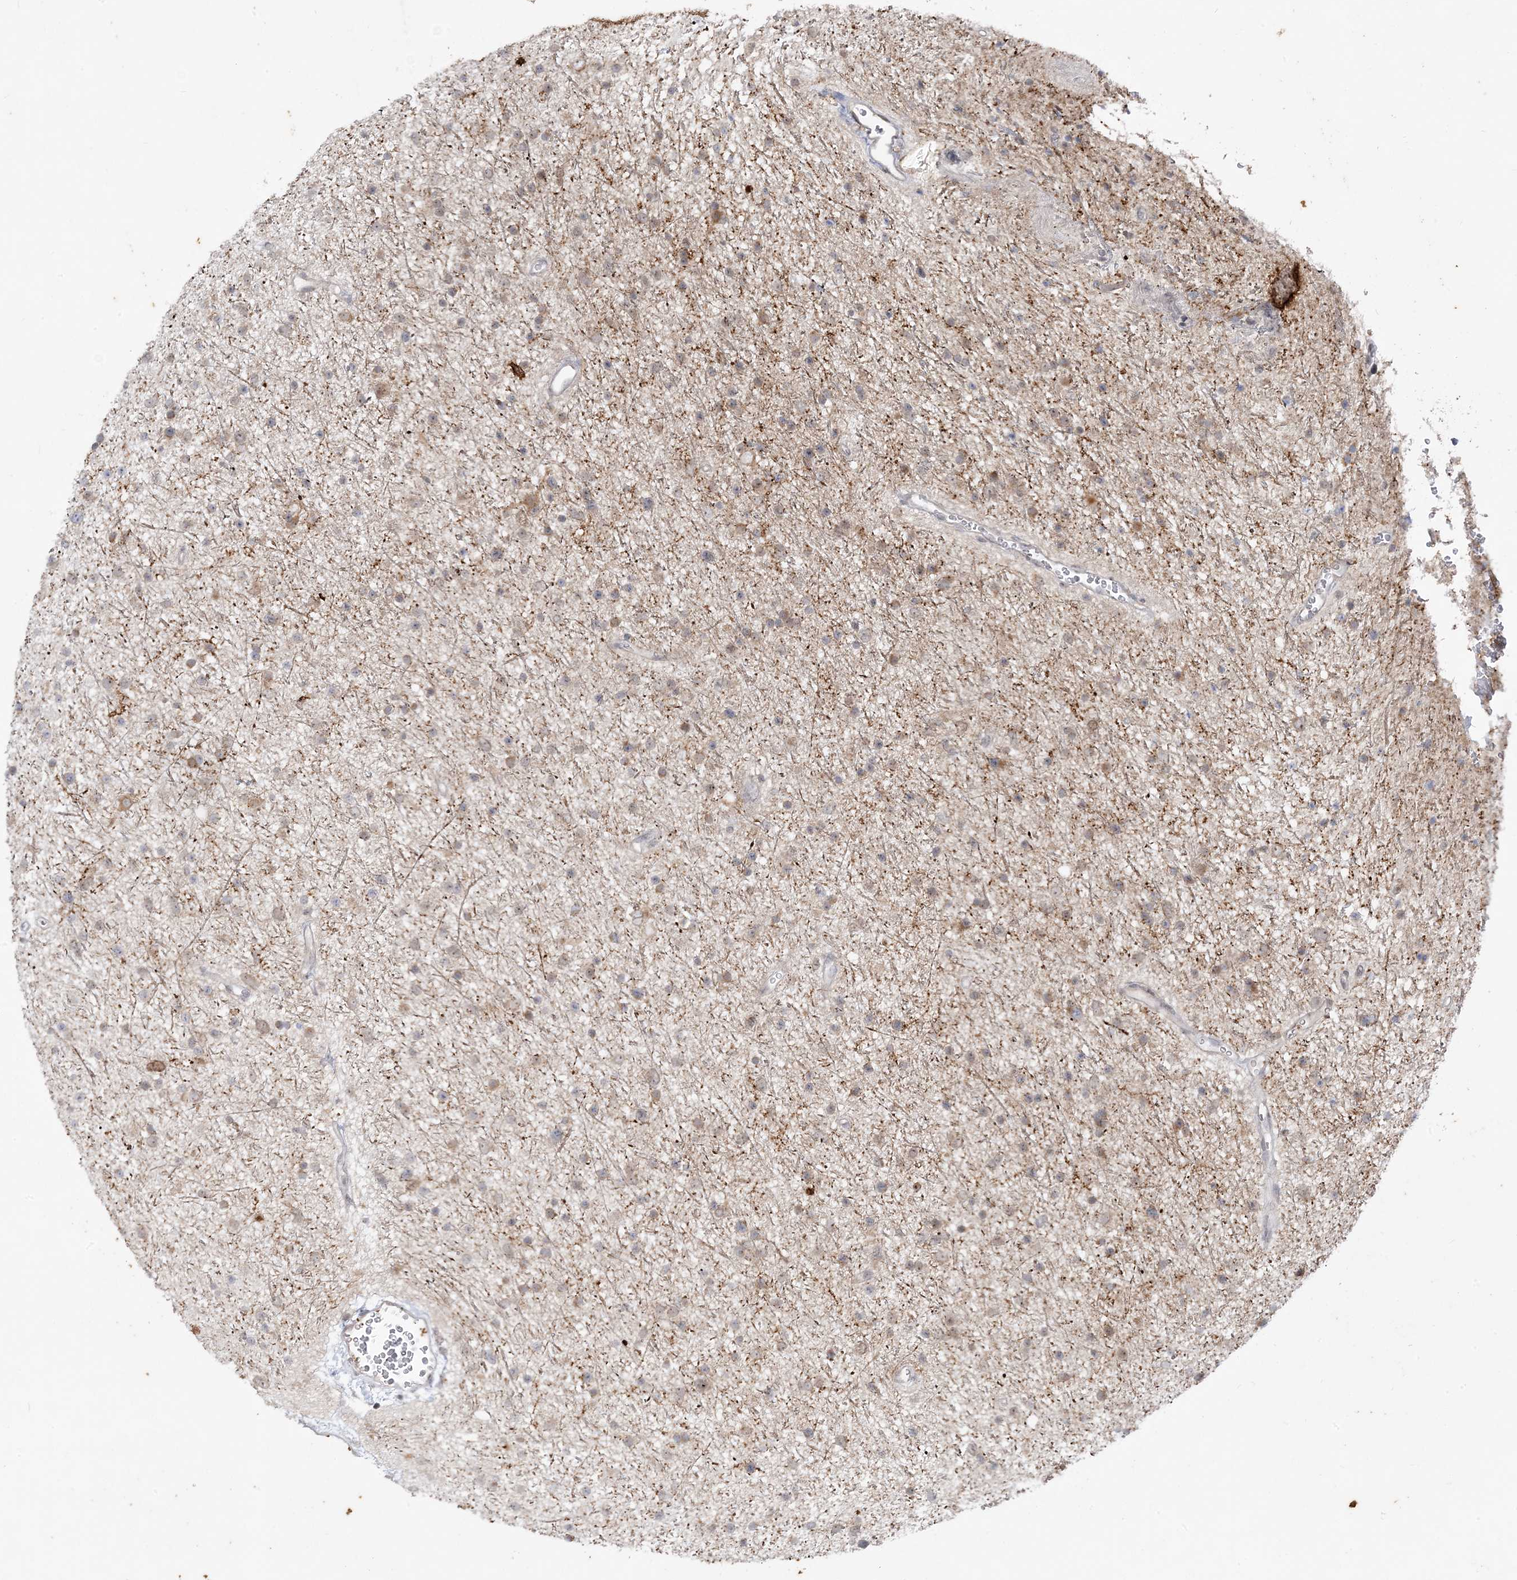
{"staining": {"intensity": "weak", "quantity": "<25%", "location": "cytoplasmic/membranous,nuclear"}, "tissue": "glioma", "cell_type": "Tumor cells", "image_type": "cancer", "snomed": [{"axis": "morphology", "description": "Glioma, malignant, Low grade"}, {"axis": "topography", "description": "Cerebral cortex"}], "caption": "The photomicrograph exhibits no significant staining in tumor cells of malignant glioma (low-grade).", "gene": "LEXM", "patient": {"sex": "female", "age": 39}}